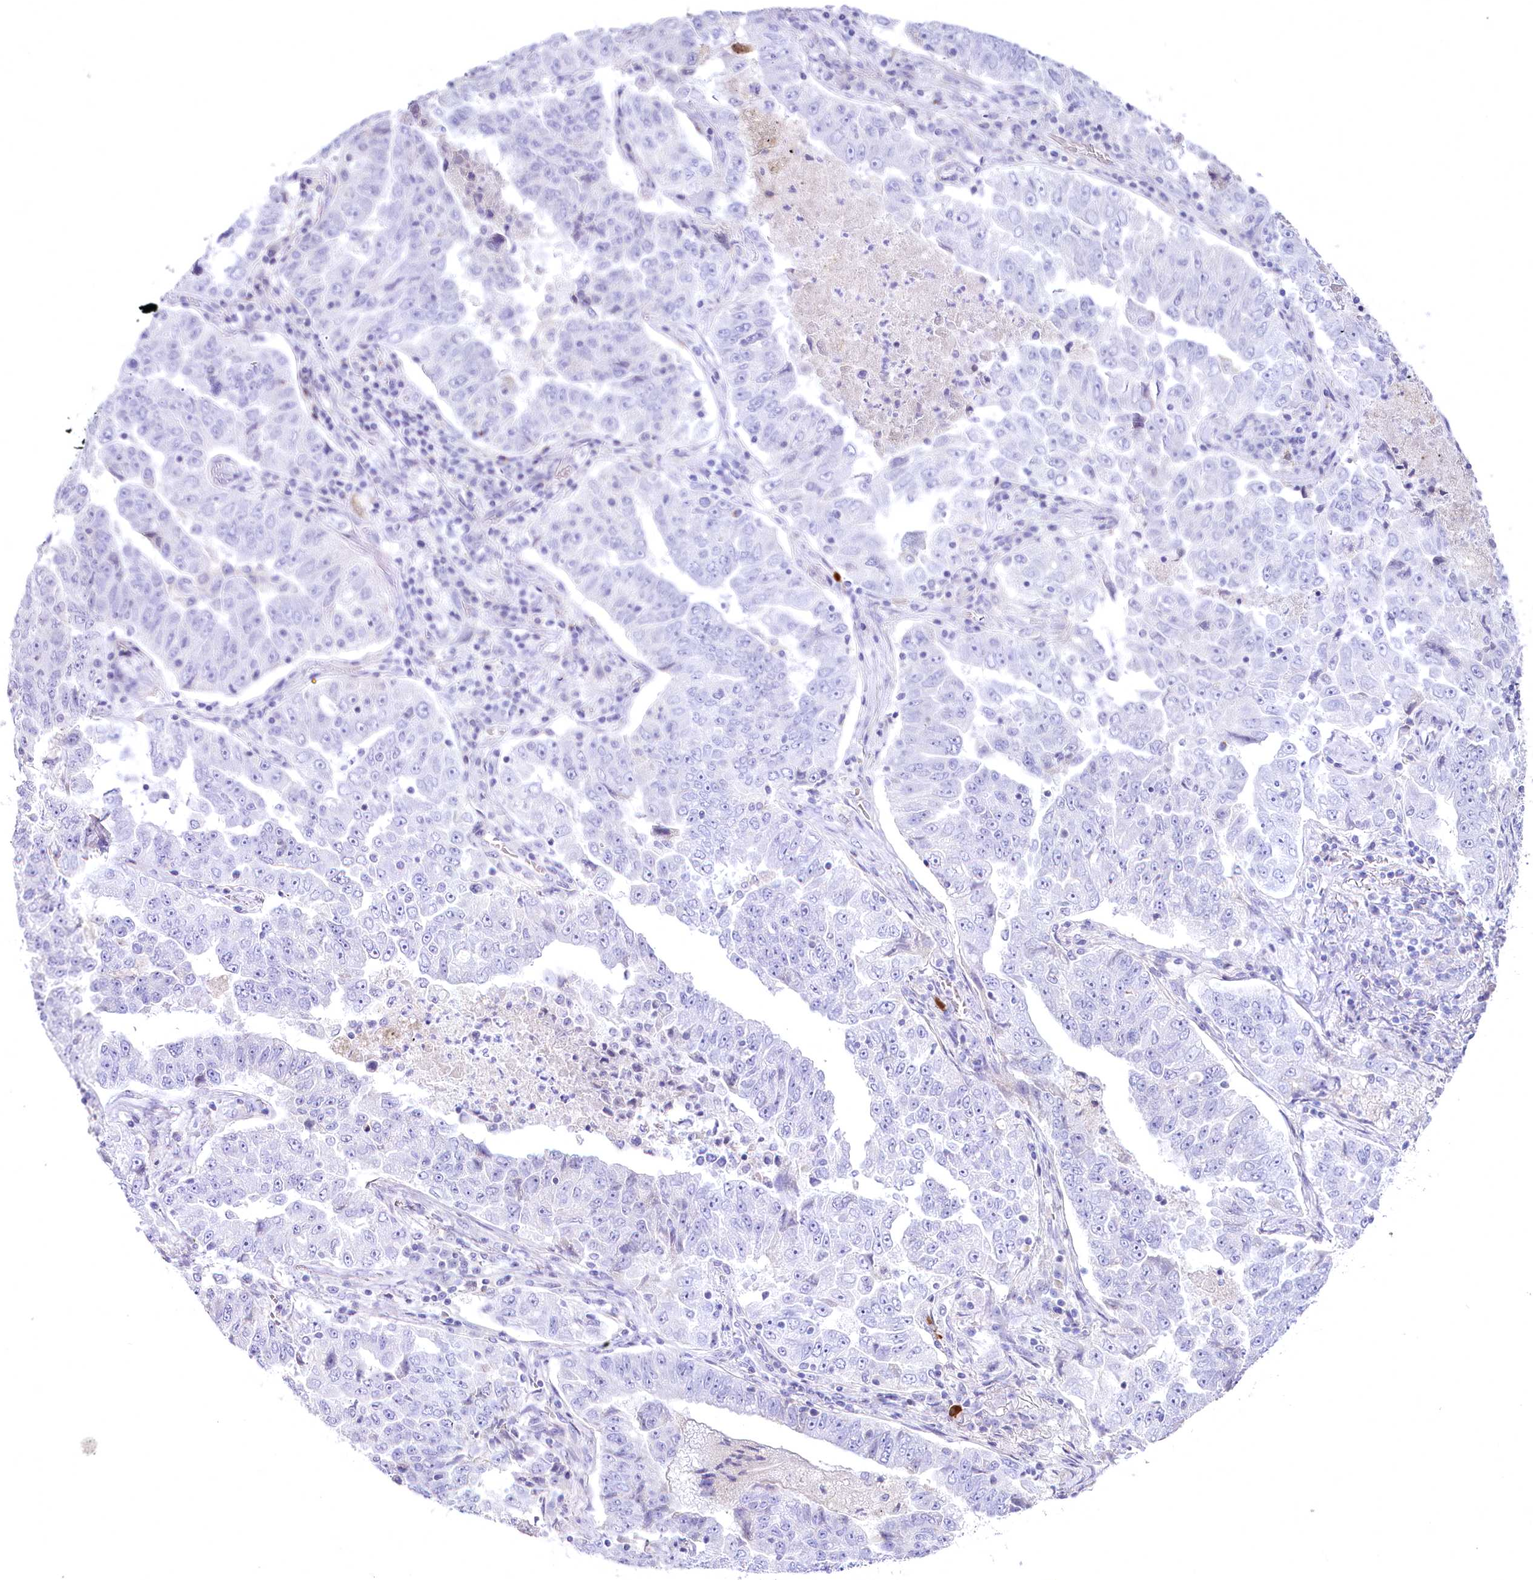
{"staining": {"intensity": "negative", "quantity": "none", "location": "none"}, "tissue": "lung cancer", "cell_type": "Tumor cells", "image_type": "cancer", "snomed": [{"axis": "morphology", "description": "Adenocarcinoma, NOS"}, {"axis": "topography", "description": "Lung"}], "caption": "Immunohistochemistry of lung cancer (adenocarcinoma) exhibits no expression in tumor cells.", "gene": "MYOZ1", "patient": {"sex": "female", "age": 51}}